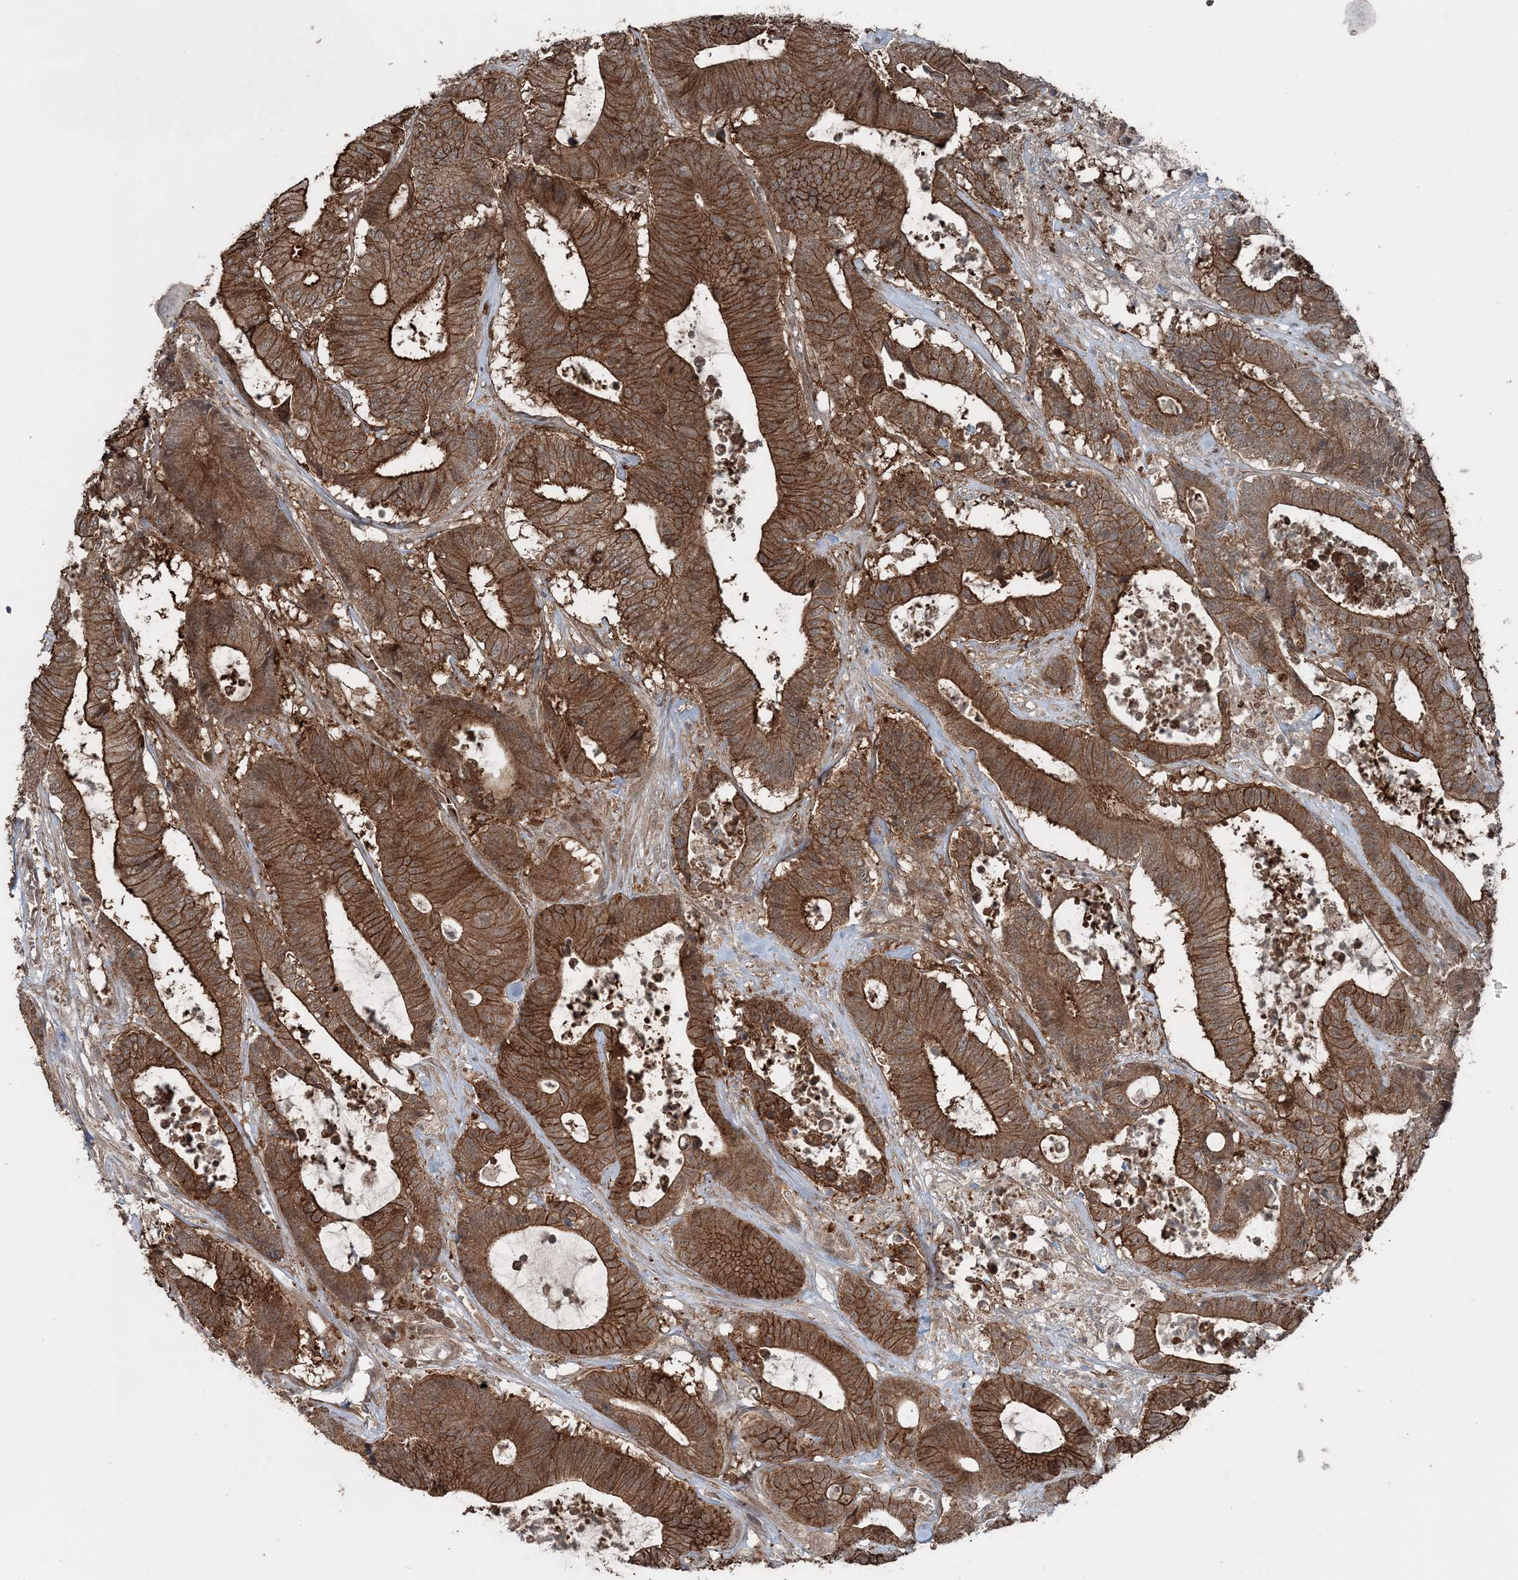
{"staining": {"intensity": "strong", "quantity": ">75%", "location": "cytoplasmic/membranous"}, "tissue": "colorectal cancer", "cell_type": "Tumor cells", "image_type": "cancer", "snomed": [{"axis": "morphology", "description": "Adenocarcinoma, NOS"}, {"axis": "topography", "description": "Colon"}], "caption": "High-magnification brightfield microscopy of colorectal adenocarcinoma stained with DAB (3,3'-diaminobenzidine) (brown) and counterstained with hematoxylin (blue). tumor cells exhibit strong cytoplasmic/membranous positivity is seen in about>75% of cells.", "gene": "FBXL17", "patient": {"sex": "female", "age": 84}}